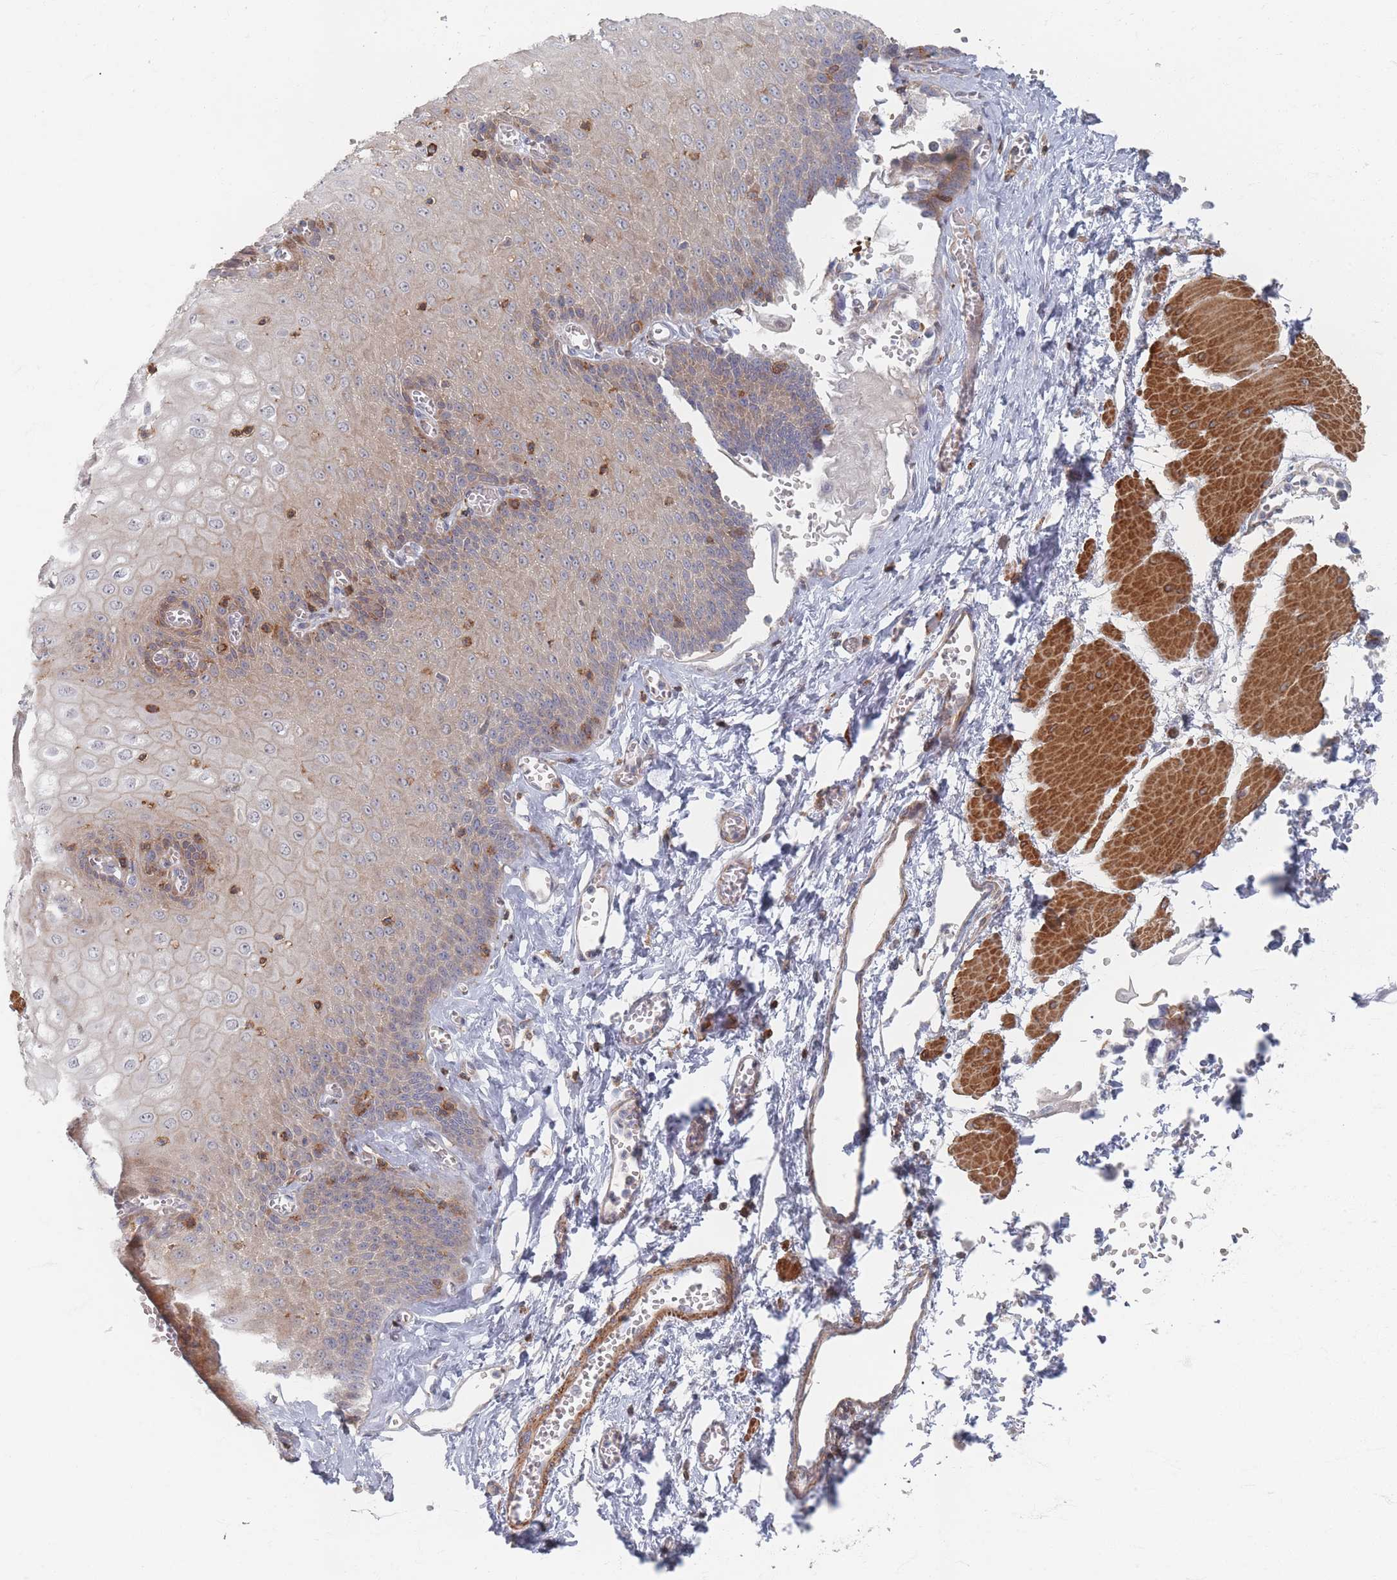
{"staining": {"intensity": "moderate", "quantity": "25%-75%", "location": "cytoplasmic/membranous"}, "tissue": "esophagus", "cell_type": "Squamous epithelial cells", "image_type": "normal", "snomed": [{"axis": "morphology", "description": "Normal tissue, NOS"}, {"axis": "topography", "description": "Esophagus"}], "caption": "A photomicrograph of esophagus stained for a protein demonstrates moderate cytoplasmic/membranous brown staining in squamous epithelial cells. (DAB (3,3'-diaminobenzidine) IHC with brightfield microscopy, high magnification).", "gene": "ZKSCAN7", "patient": {"sex": "male", "age": 60}}